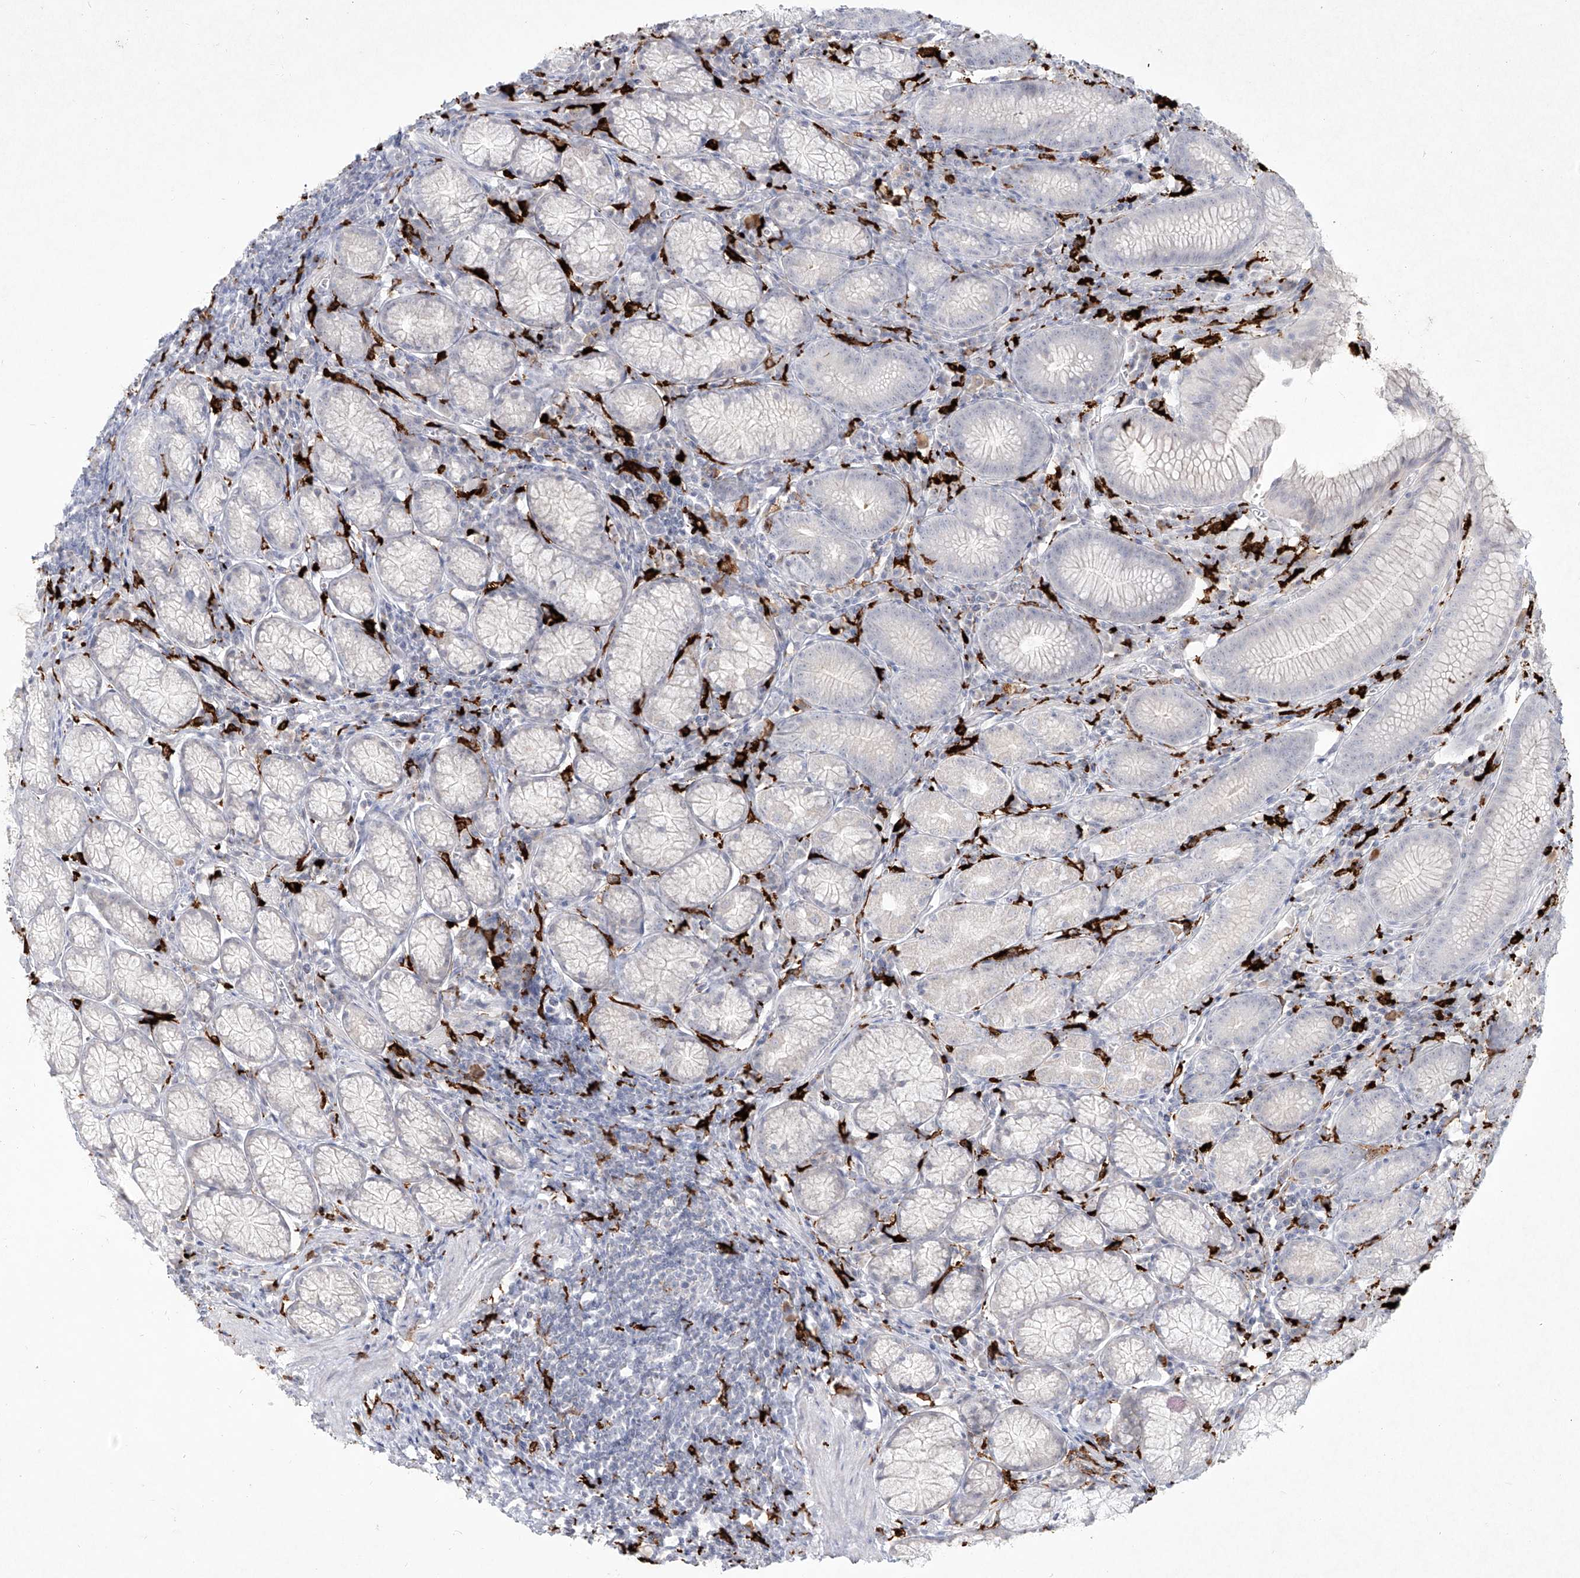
{"staining": {"intensity": "negative", "quantity": "none", "location": "none"}, "tissue": "stomach", "cell_type": "Glandular cells", "image_type": "normal", "snomed": [{"axis": "morphology", "description": "Normal tissue, NOS"}, {"axis": "topography", "description": "Stomach"}], "caption": "This is a photomicrograph of immunohistochemistry staining of normal stomach, which shows no staining in glandular cells.", "gene": "CD209", "patient": {"sex": "male", "age": 55}}